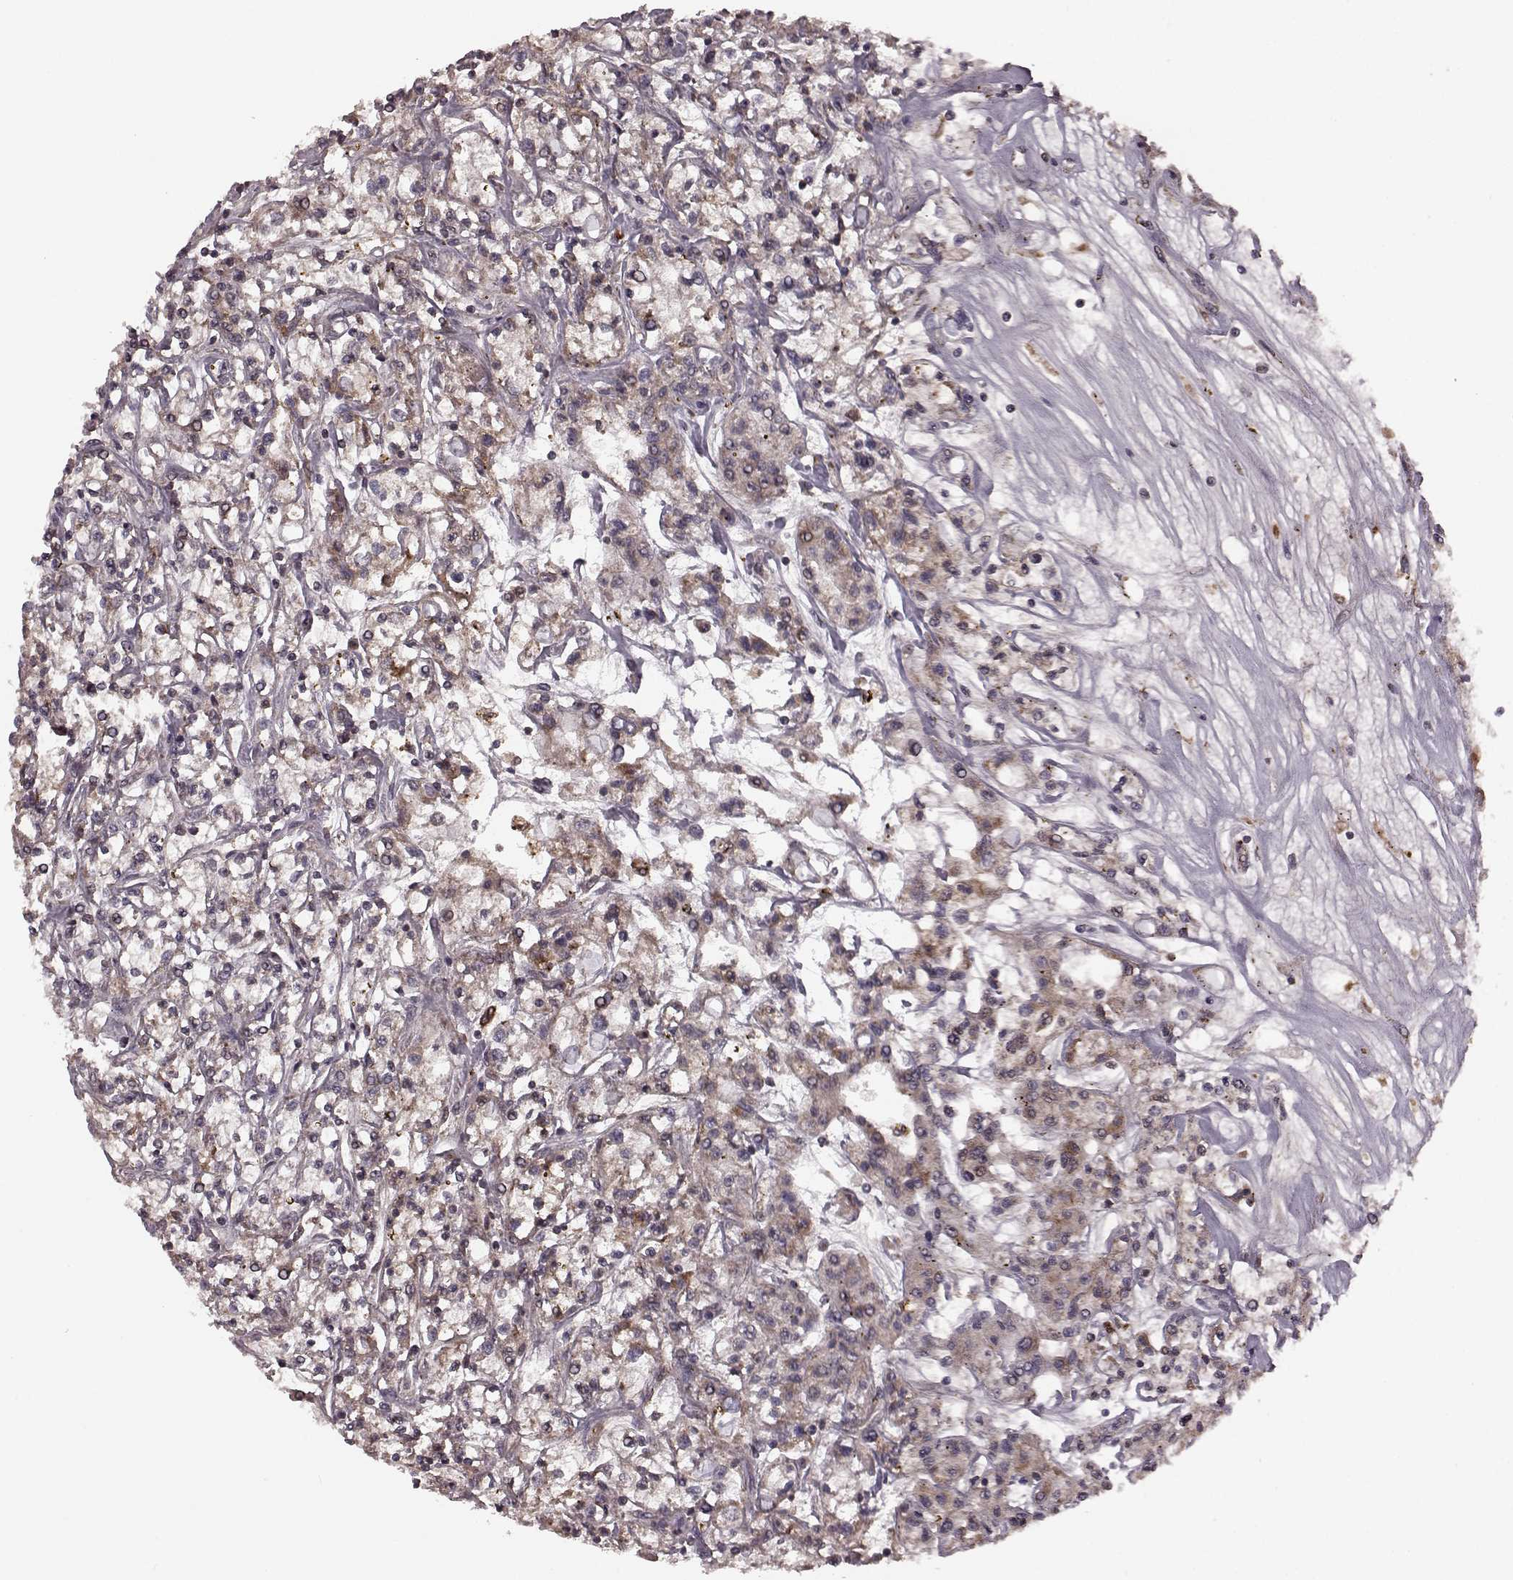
{"staining": {"intensity": "weak", "quantity": ">75%", "location": "cytoplasmic/membranous"}, "tissue": "renal cancer", "cell_type": "Tumor cells", "image_type": "cancer", "snomed": [{"axis": "morphology", "description": "Adenocarcinoma, NOS"}, {"axis": "topography", "description": "Kidney"}], "caption": "DAB immunohistochemical staining of human renal cancer (adenocarcinoma) shows weak cytoplasmic/membranous protein expression in approximately >75% of tumor cells.", "gene": "AGPAT1", "patient": {"sex": "female", "age": 59}}